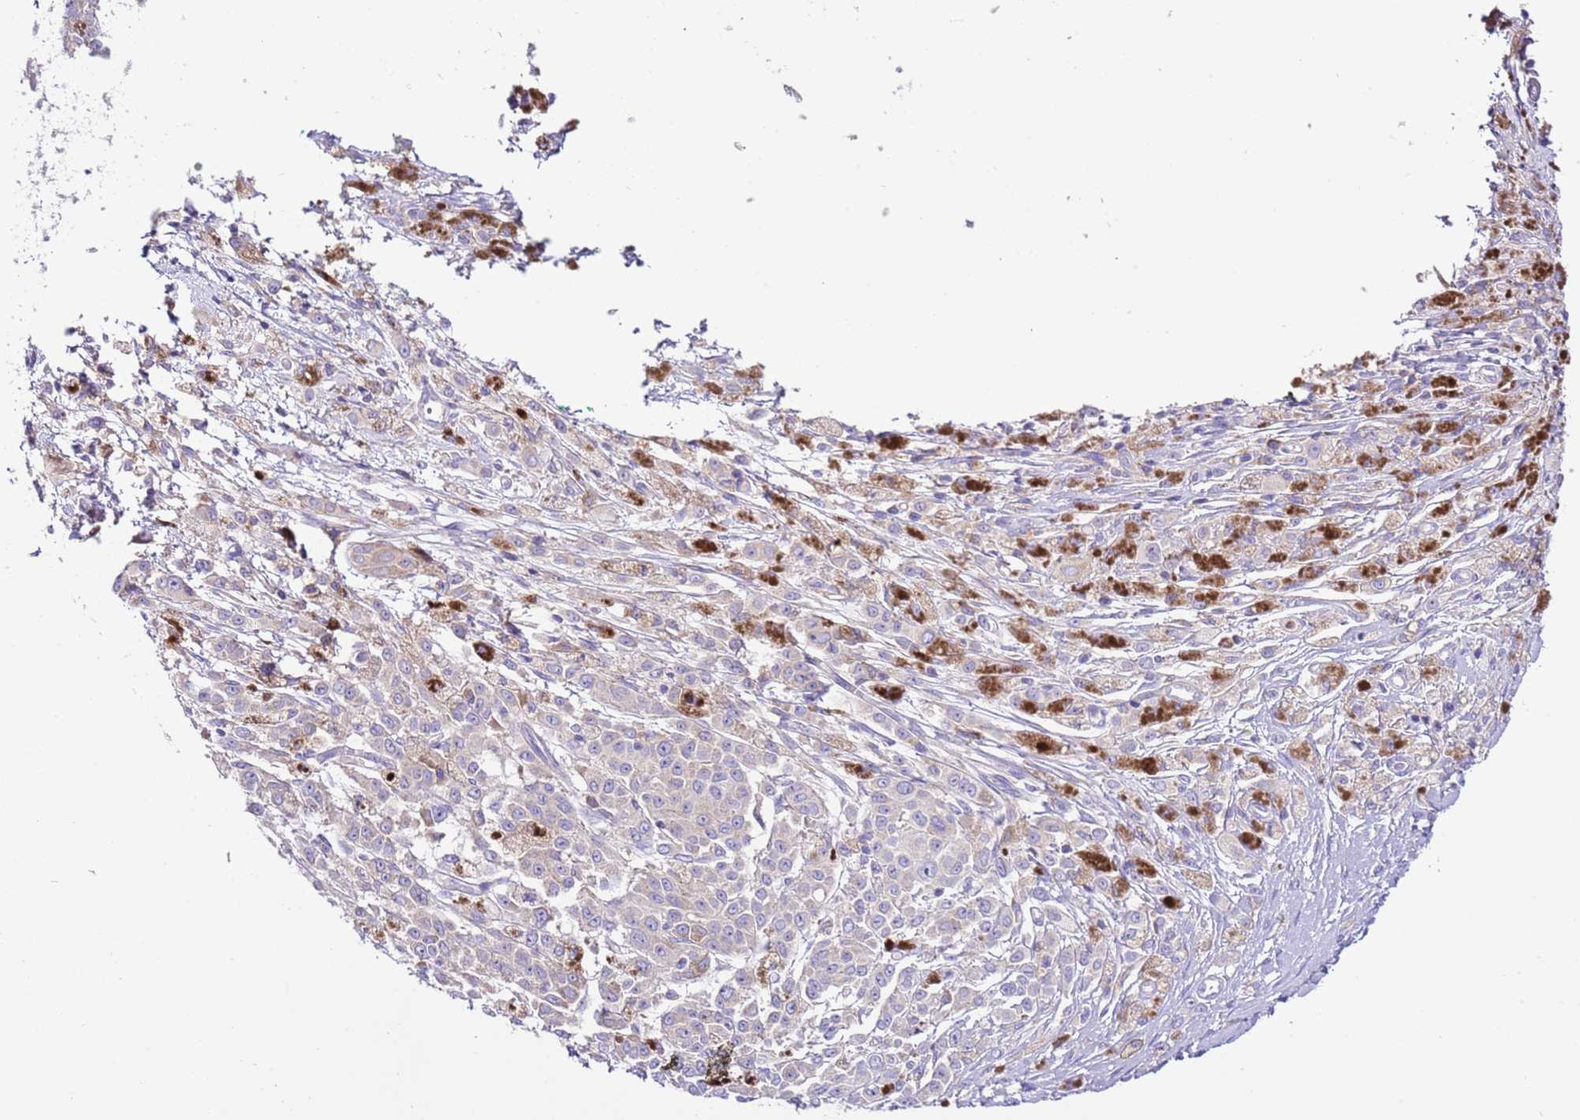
{"staining": {"intensity": "weak", "quantity": "25%-75%", "location": "cytoplasmic/membranous"}, "tissue": "melanoma", "cell_type": "Tumor cells", "image_type": "cancer", "snomed": [{"axis": "morphology", "description": "Malignant melanoma, NOS"}, {"axis": "topography", "description": "Skin"}], "caption": "Malignant melanoma stained with a brown dye demonstrates weak cytoplasmic/membranous positive expression in about 25%-75% of tumor cells.", "gene": "RPS10", "patient": {"sex": "female", "age": 52}}